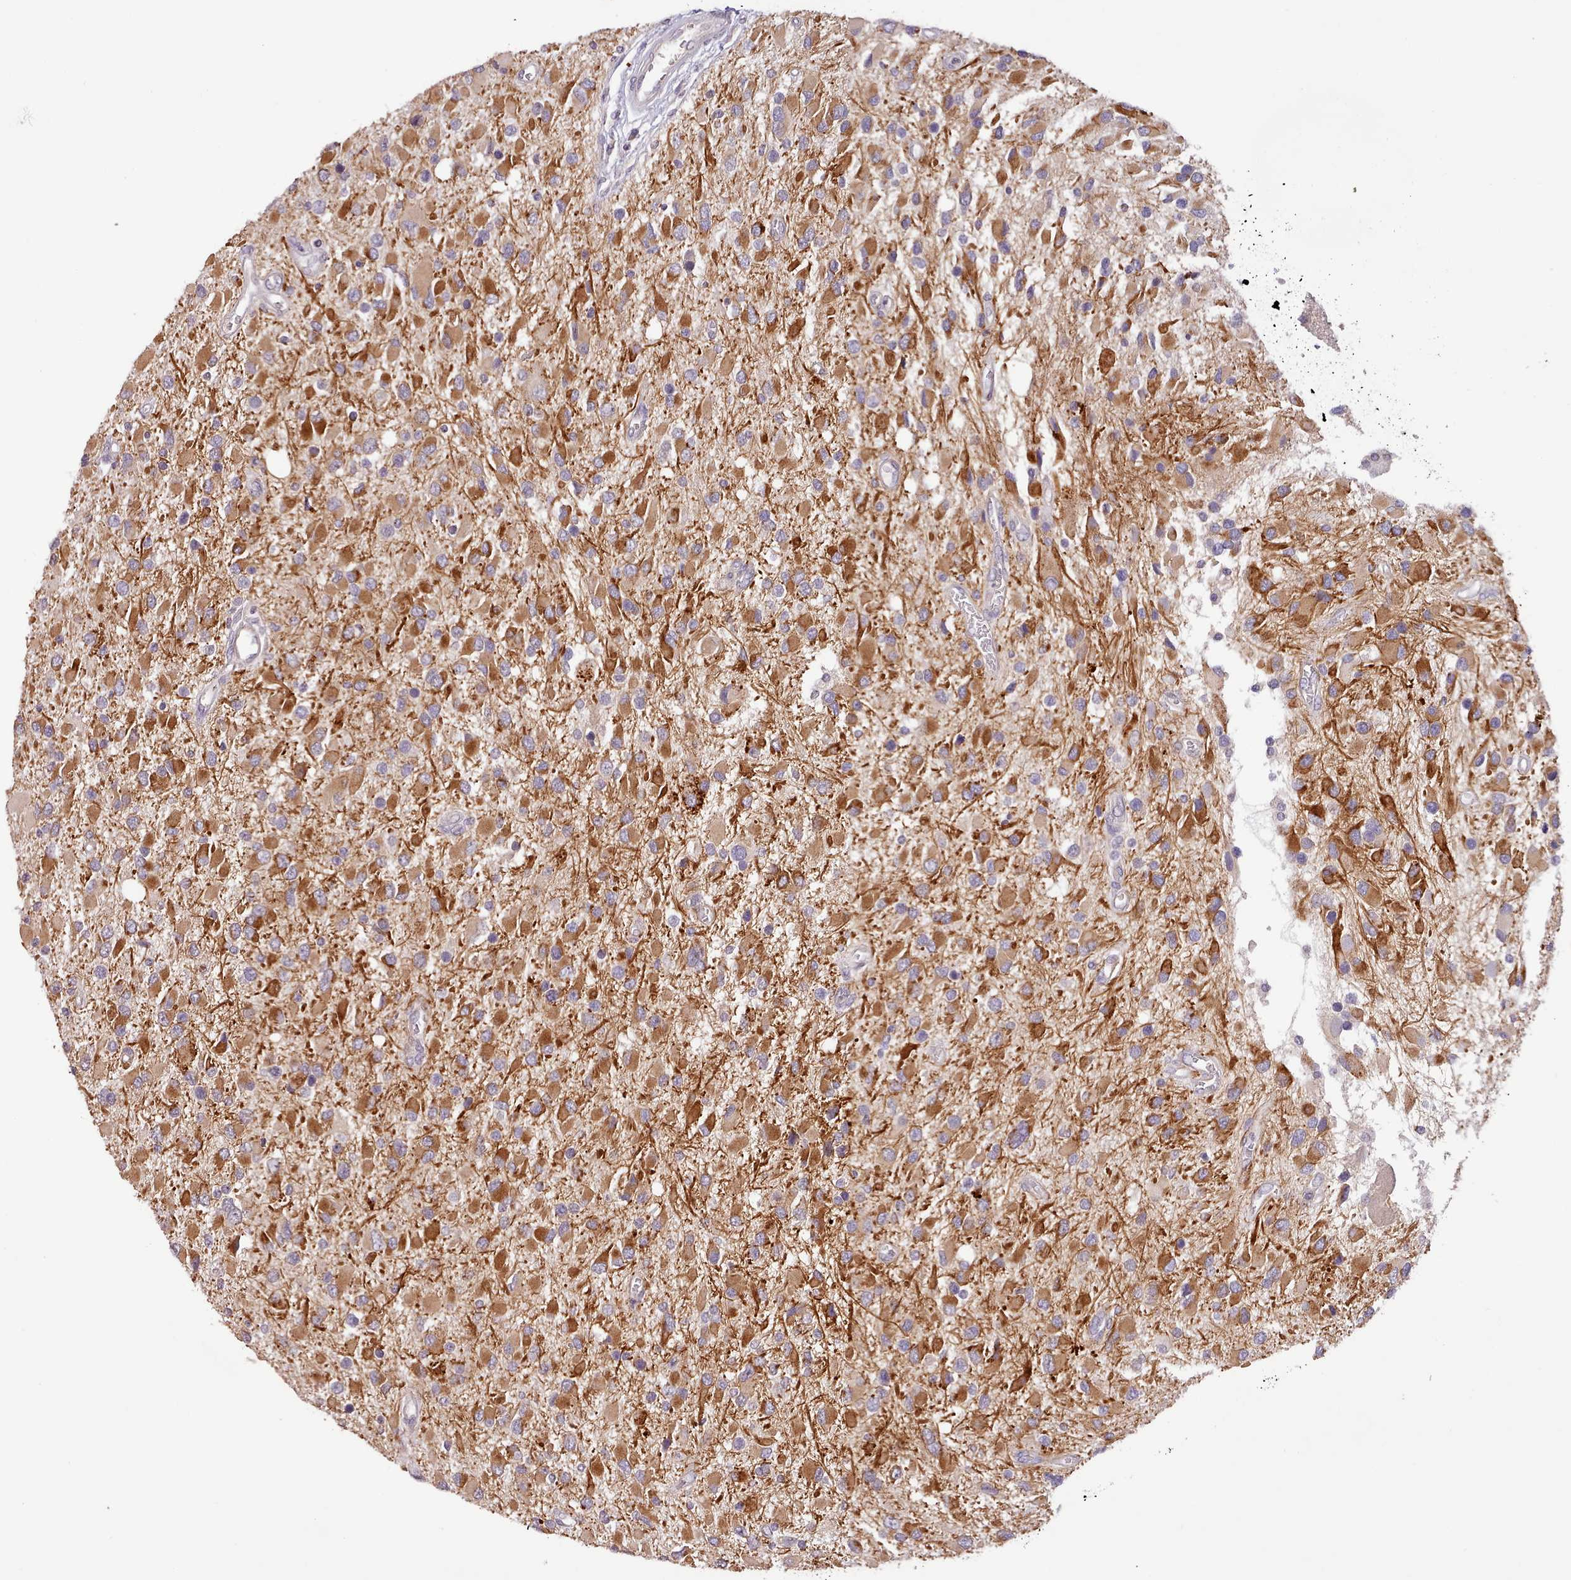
{"staining": {"intensity": "strong", "quantity": "25%-75%", "location": "cytoplasmic/membranous"}, "tissue": "glioma", "cell_type": "Tumor cells", "image_type": "cancer", "snomed": [{"axis": "morphology", "description": "Glioma, malignant, High grade"}, {"axis": "topography", "description": "Brain"}], "caption": "Brown immunohistochemical staining in glioma displays strong cytoplasmic/membranous positivity in about 25%-75% of tumor cells. (Brightfield microscopy of DAB IHC at high magnification).", "gene": "ZNF658", "patient": {"sex": "male", "age": 53}}